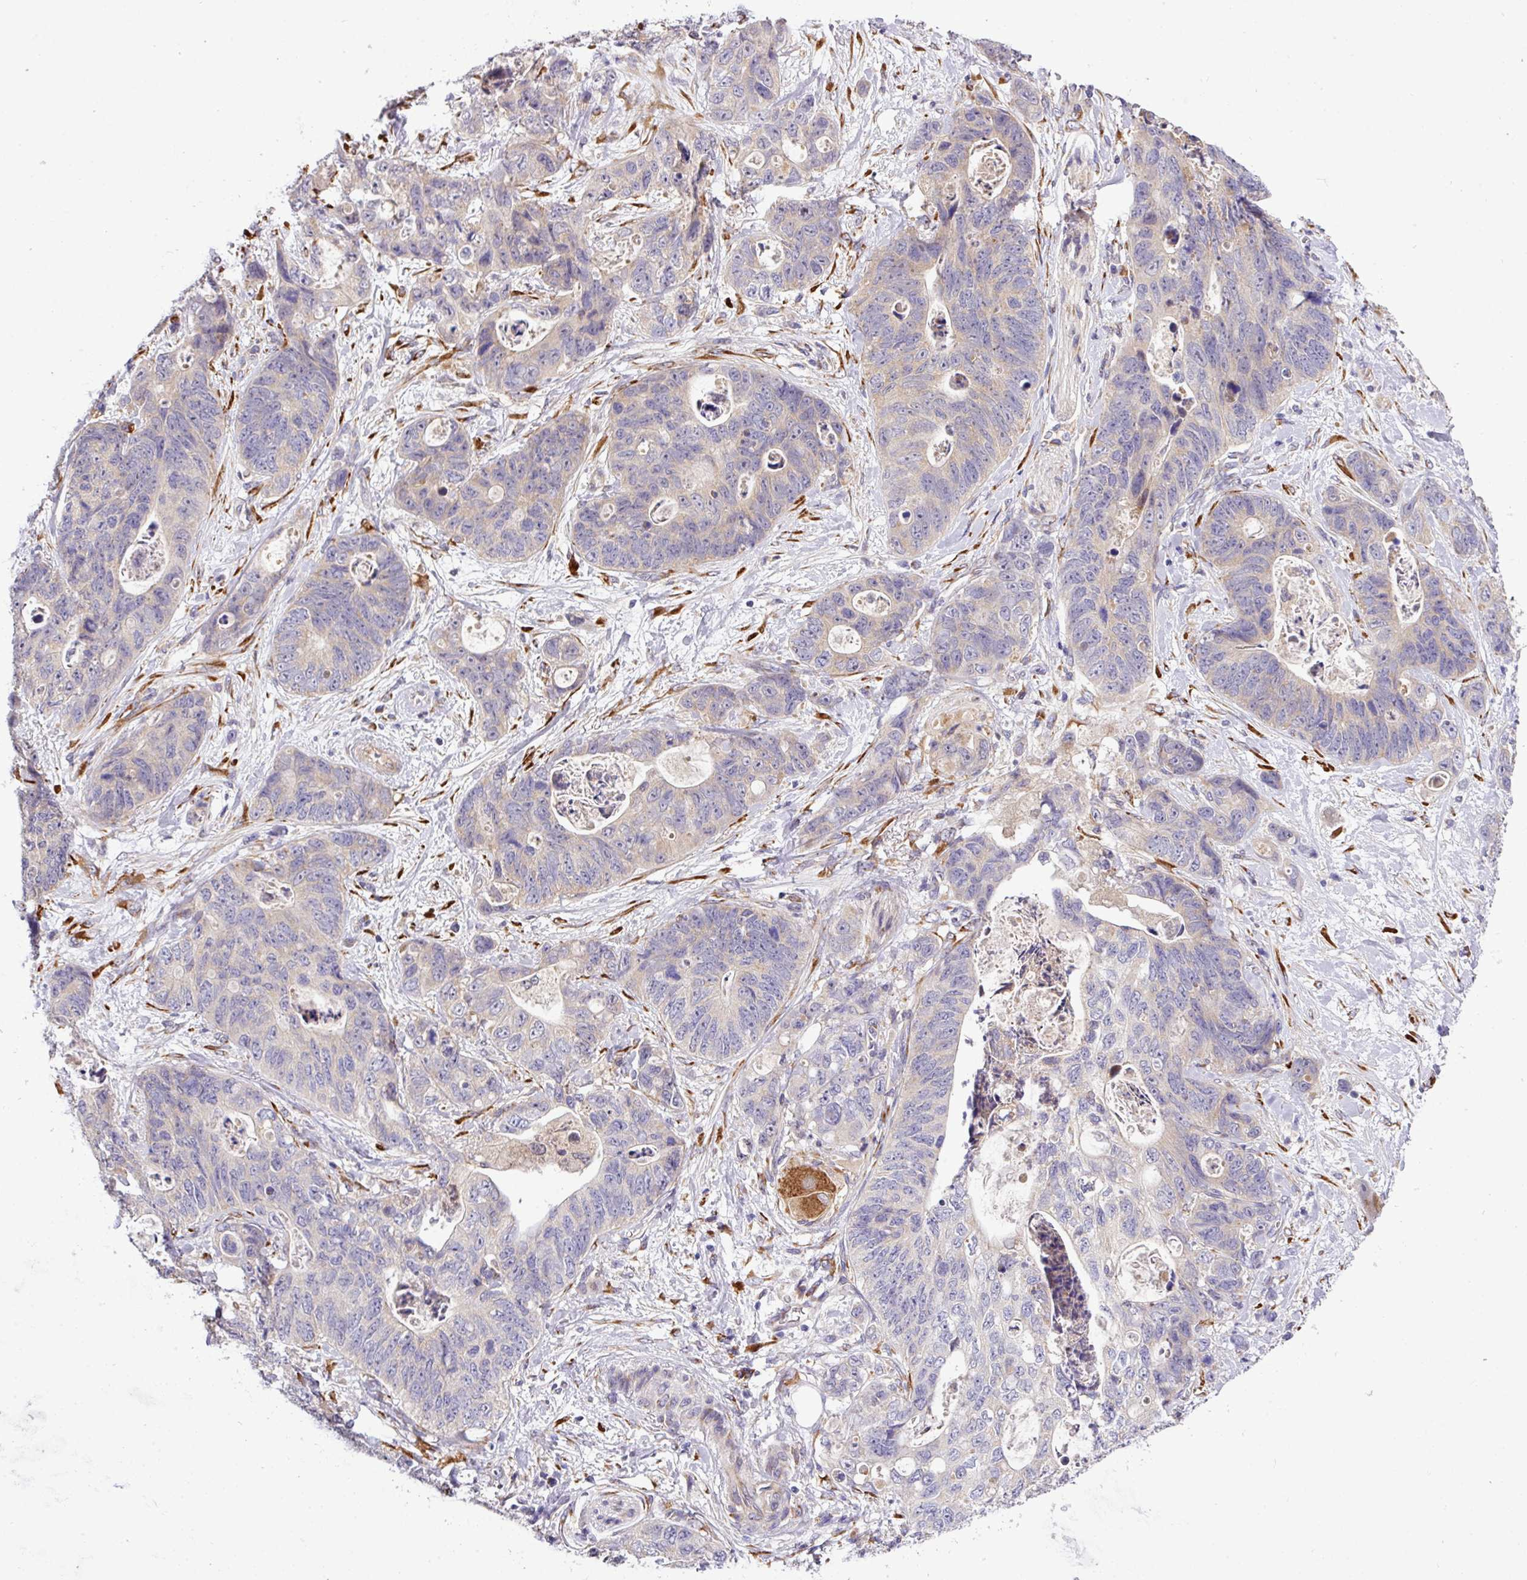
{"staining": {"intensity": "weak", "quantity": "<25%", "location": "cytoplasmic/membranous"}, "tissue": "stomach cancer", "cell_type": "Tumor cells", "image_type": "cancer", "snomed": [{"axis": "morphology", "description": "Normal tissue, NOS"}, {"axis": "morphology", "description": "Adenocarcinoma, NOS"}, {"axis": "topography", "description": "Stomach"}], "caption": "IHC micrograph of adenocarcinoma (stomach) stained for a protein (brown), which demonstrates no expression in tumor cells. Brightfield microscopy of immunohistochemistry stained with DAB (3,3'-diaminobenzidine) (brown) and hematoxylin (blue), captured at high magnification.", "gene": "TM2D2", "patient": {"sex": "female", "age": 89}}